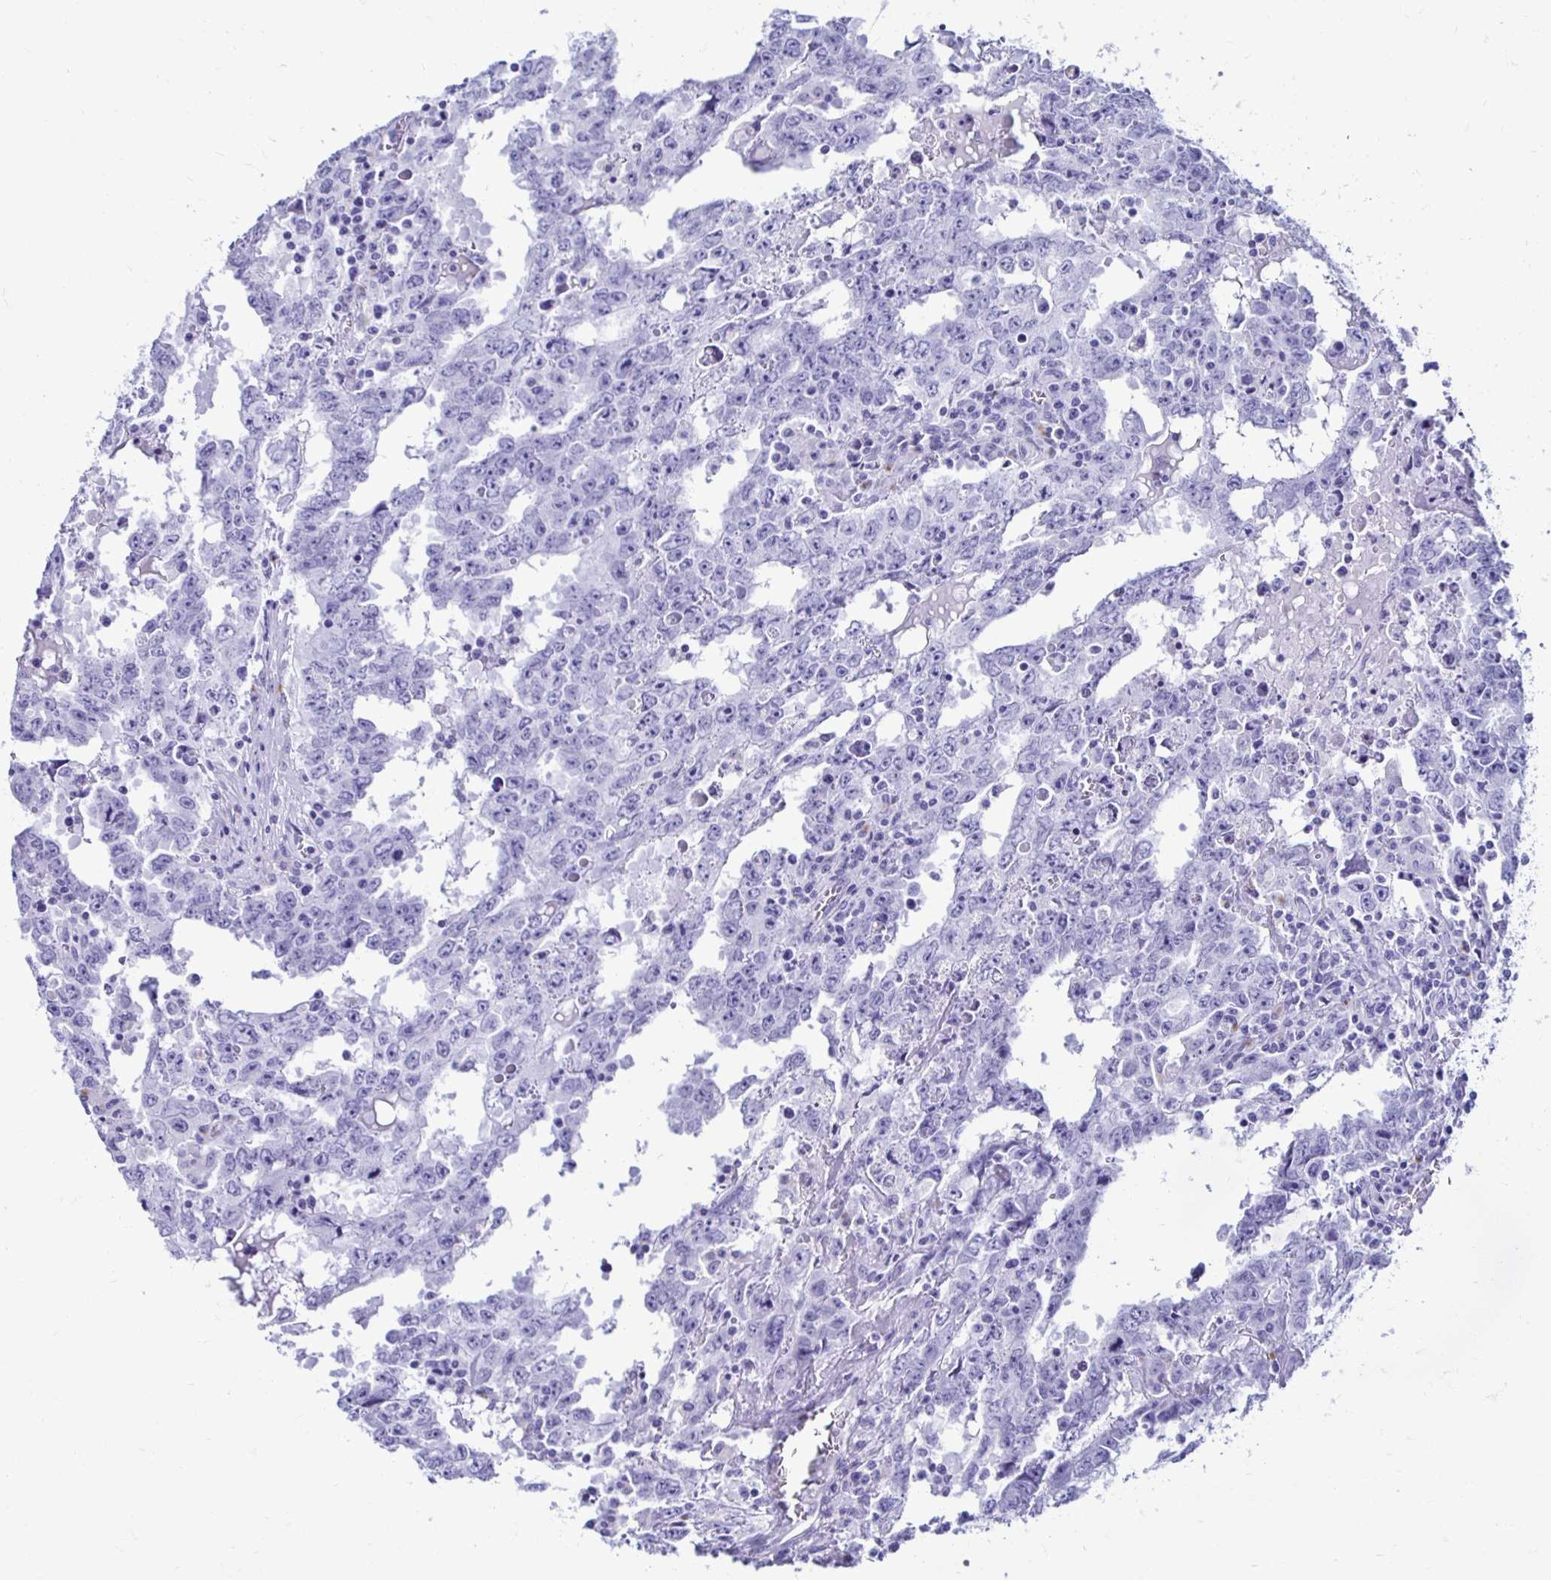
{"staining": {"intensity": "negative", "quantity": "none", "location": "none"}, "tissue": "testis cancer", "cell_type": "Tumor cells", "image_type": "cancer", "snomed": [{"axis": "morphology", "description": "Carcinoma, Embryonal, NOS"}, {"axis": "topography", "description": "Testis"}], "caption": "High power microscopy image of an immunohistochemistry image of testis cancer (embryonal carcinoma), revealing no significant staining in tumor cells.", "gene": "CST5", "patient": {"sex": "male", "age": 22}}